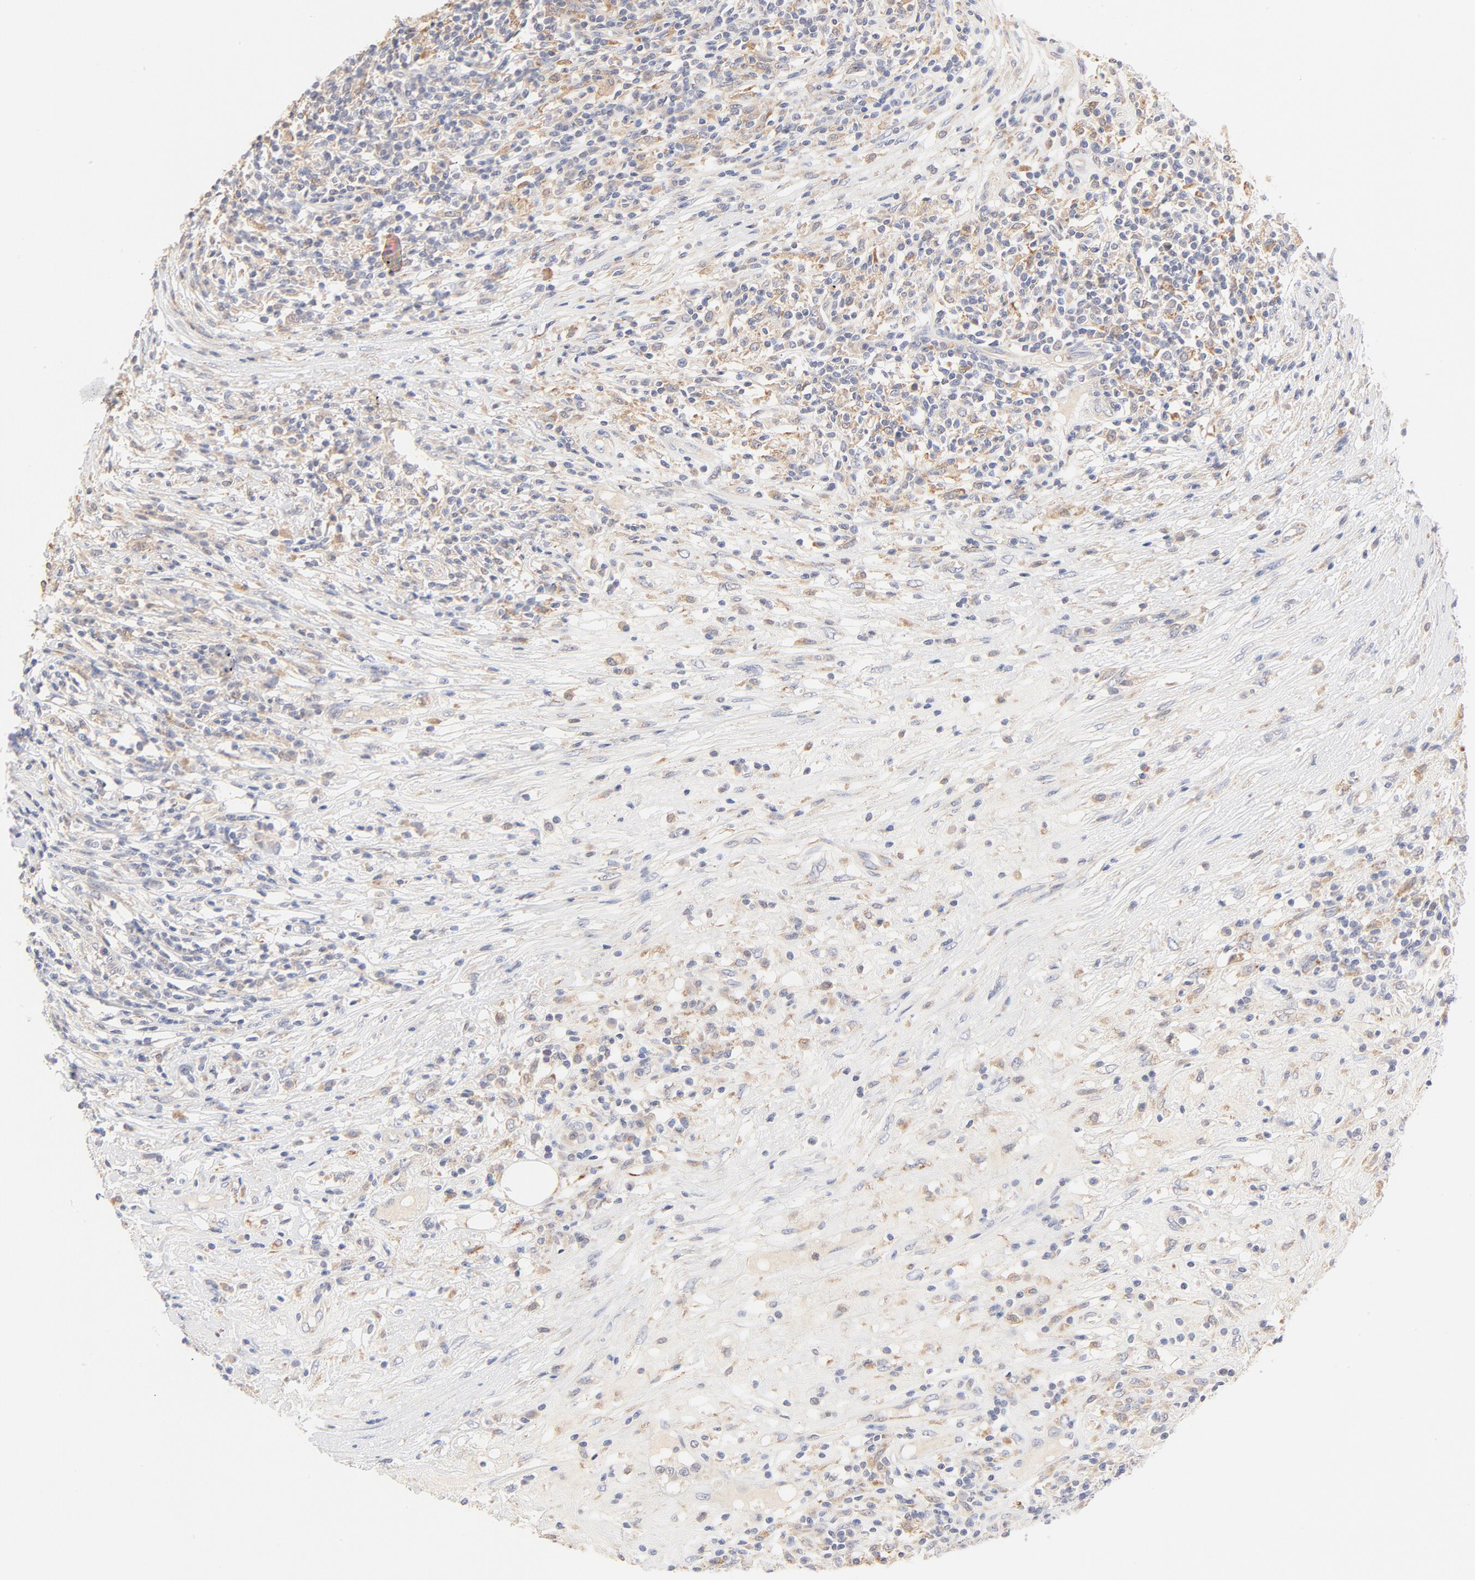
{"staining": {"intensity": "moderate", "quantity": "<25%", "location": "cytoplasmic/membranous"}, "tissue": "lymphoma", "cell_type": "Tumor cells", "image_type": "cancer", "snomed": [{"axis": "morphology", "description": "Malignant lymphoma, non-Hodgkin's type, High grade"}, {"axis": "topography", "description": "Lymph node"}], "caption": "Human lymphoma stained with a brown dye exhibits moderate cytoplasmic/membranous positive expression in about <25% of tumor cells.", "gene": "MTERF2", "patient": {"sex": "female", "age": 84}}